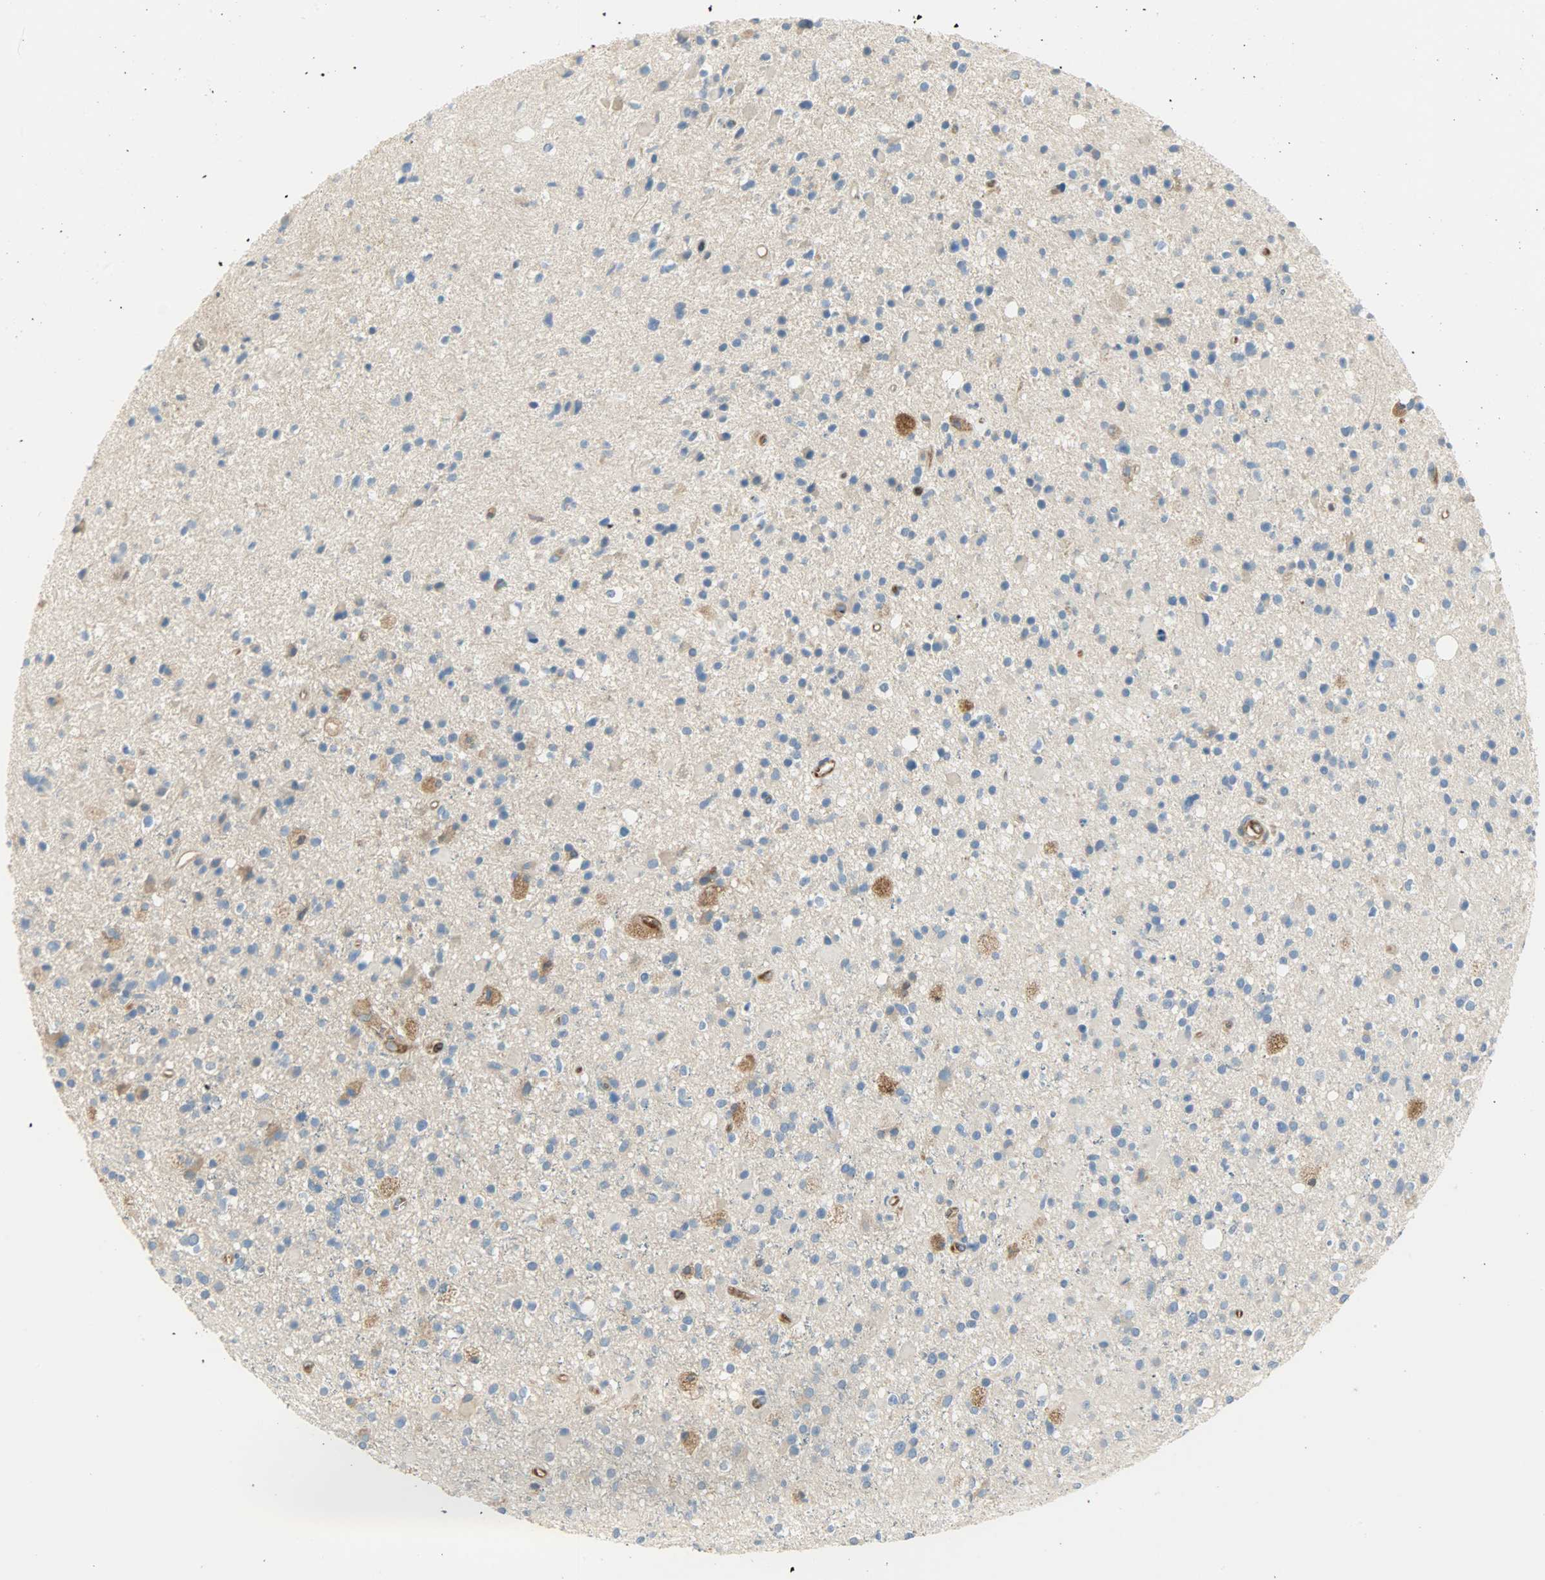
{"staining": {"intensity": "moderate", "quantity": "<25%", "location": "cytoplasmic/membranous"}, "tissue": "glioma", "cell_type": "Tumor cells", "image_type": "cancer", "snomed": [{"axis": "morphology", "description": "Glioma, malignant, High grade"}, {"axis": "topography", "description": "Brain"}], "caption": "Glioma was stained to show a protein in brown. There is low levels of moderate cytoplasmic/membranous positivity in approximately <25% of tumor cells.", "gene": "WARS1", "patient": {"sex": "male", "age": 33}}